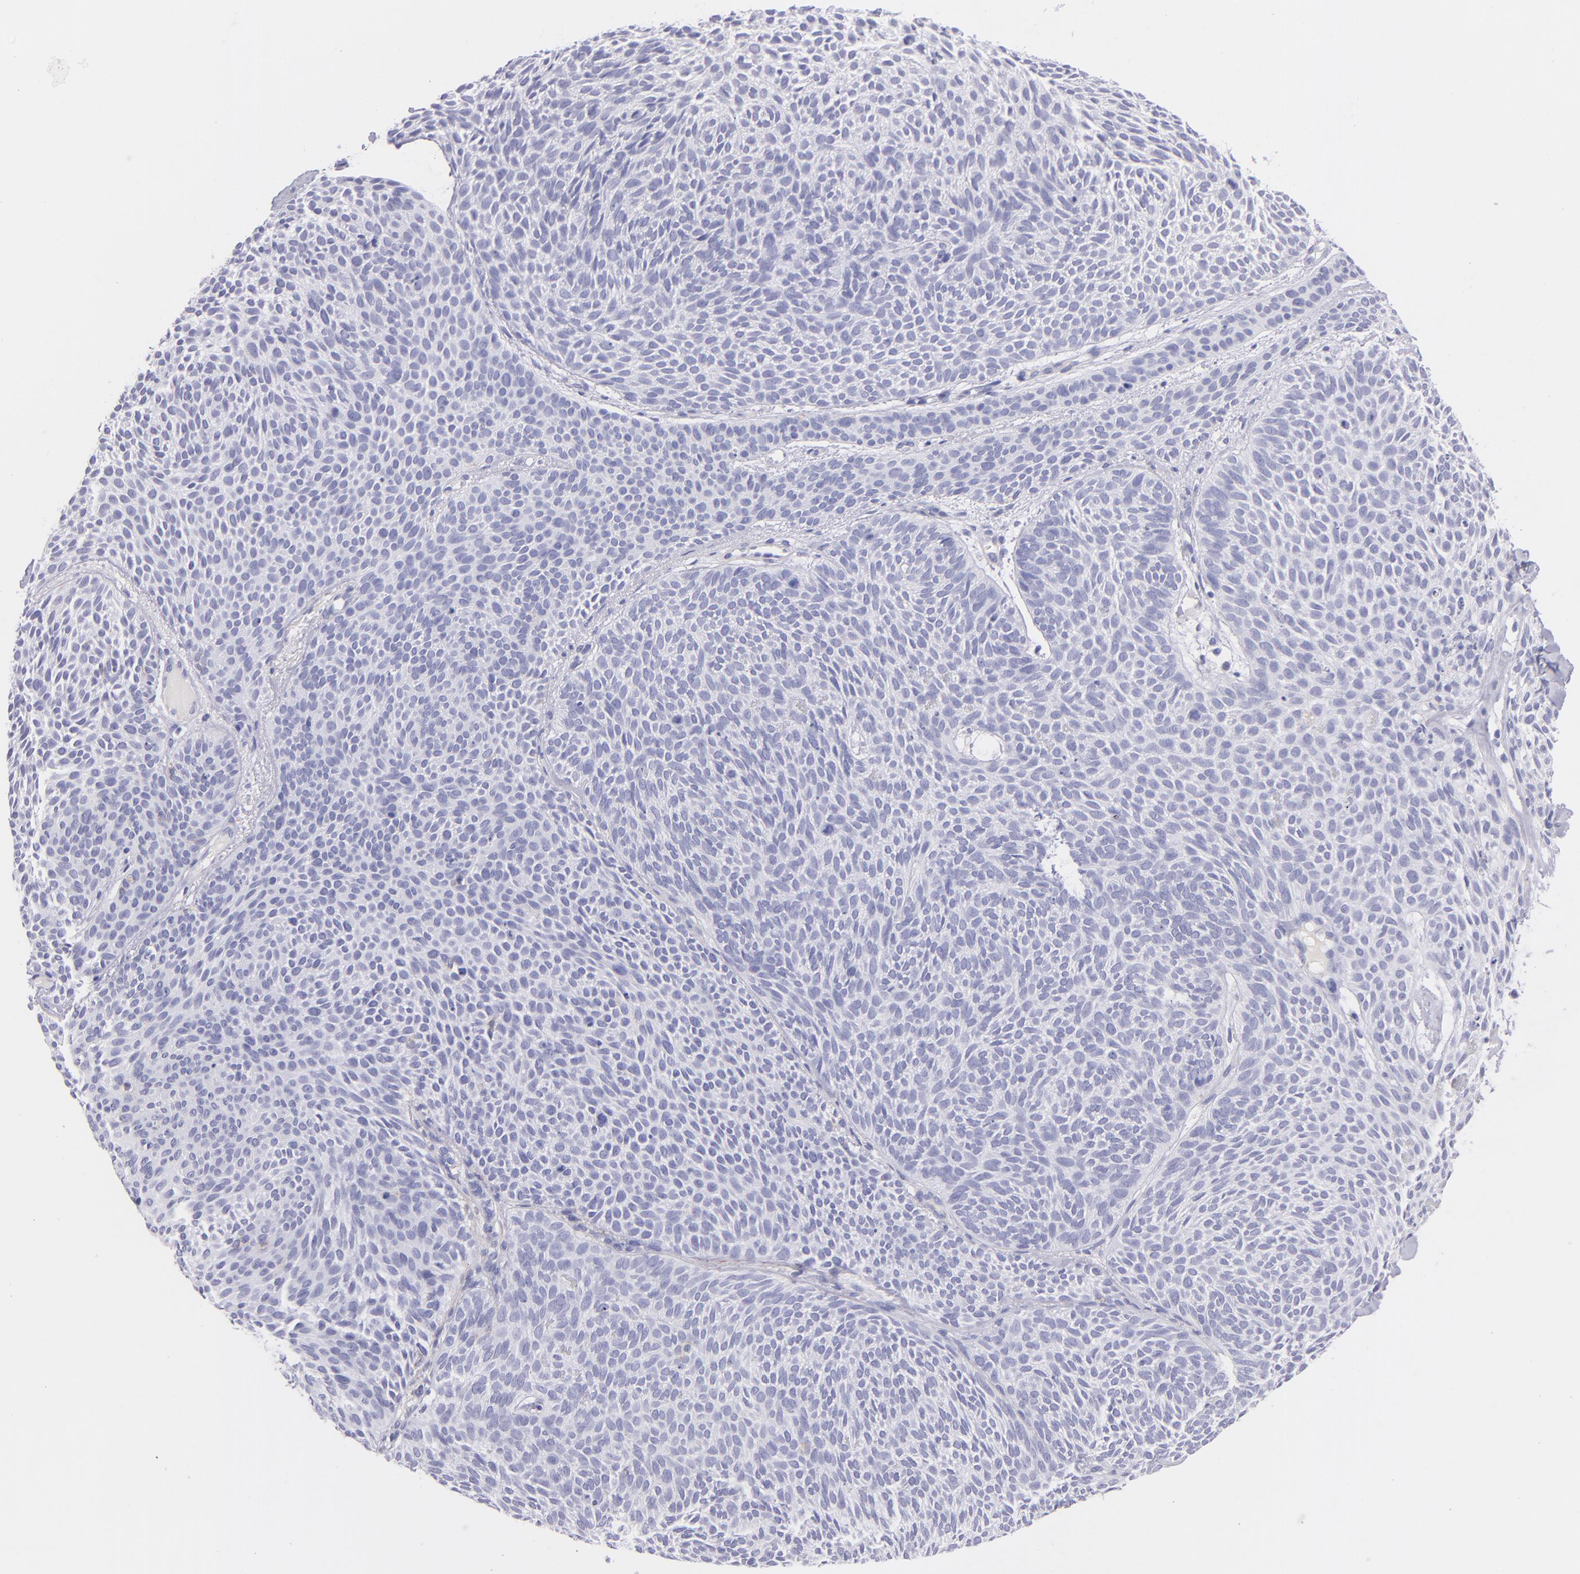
{"staining": {"intensity": "negative", "quantity": "none", "location": "none"}, "tissue": "skin cancer", "cell_type": "Tumor cells", "image_type": "cancer", "snomed": [{"axis": "morphology", "description": "Basal cell carcinoma"}, {"axis": "topography", "description": "Skin"}], "caption": "Tumor cells are negative for brown protein staining in skin basal cell carcinoma.", "gene": "CD81", "patient": {"sex": "male", "age": 84}}